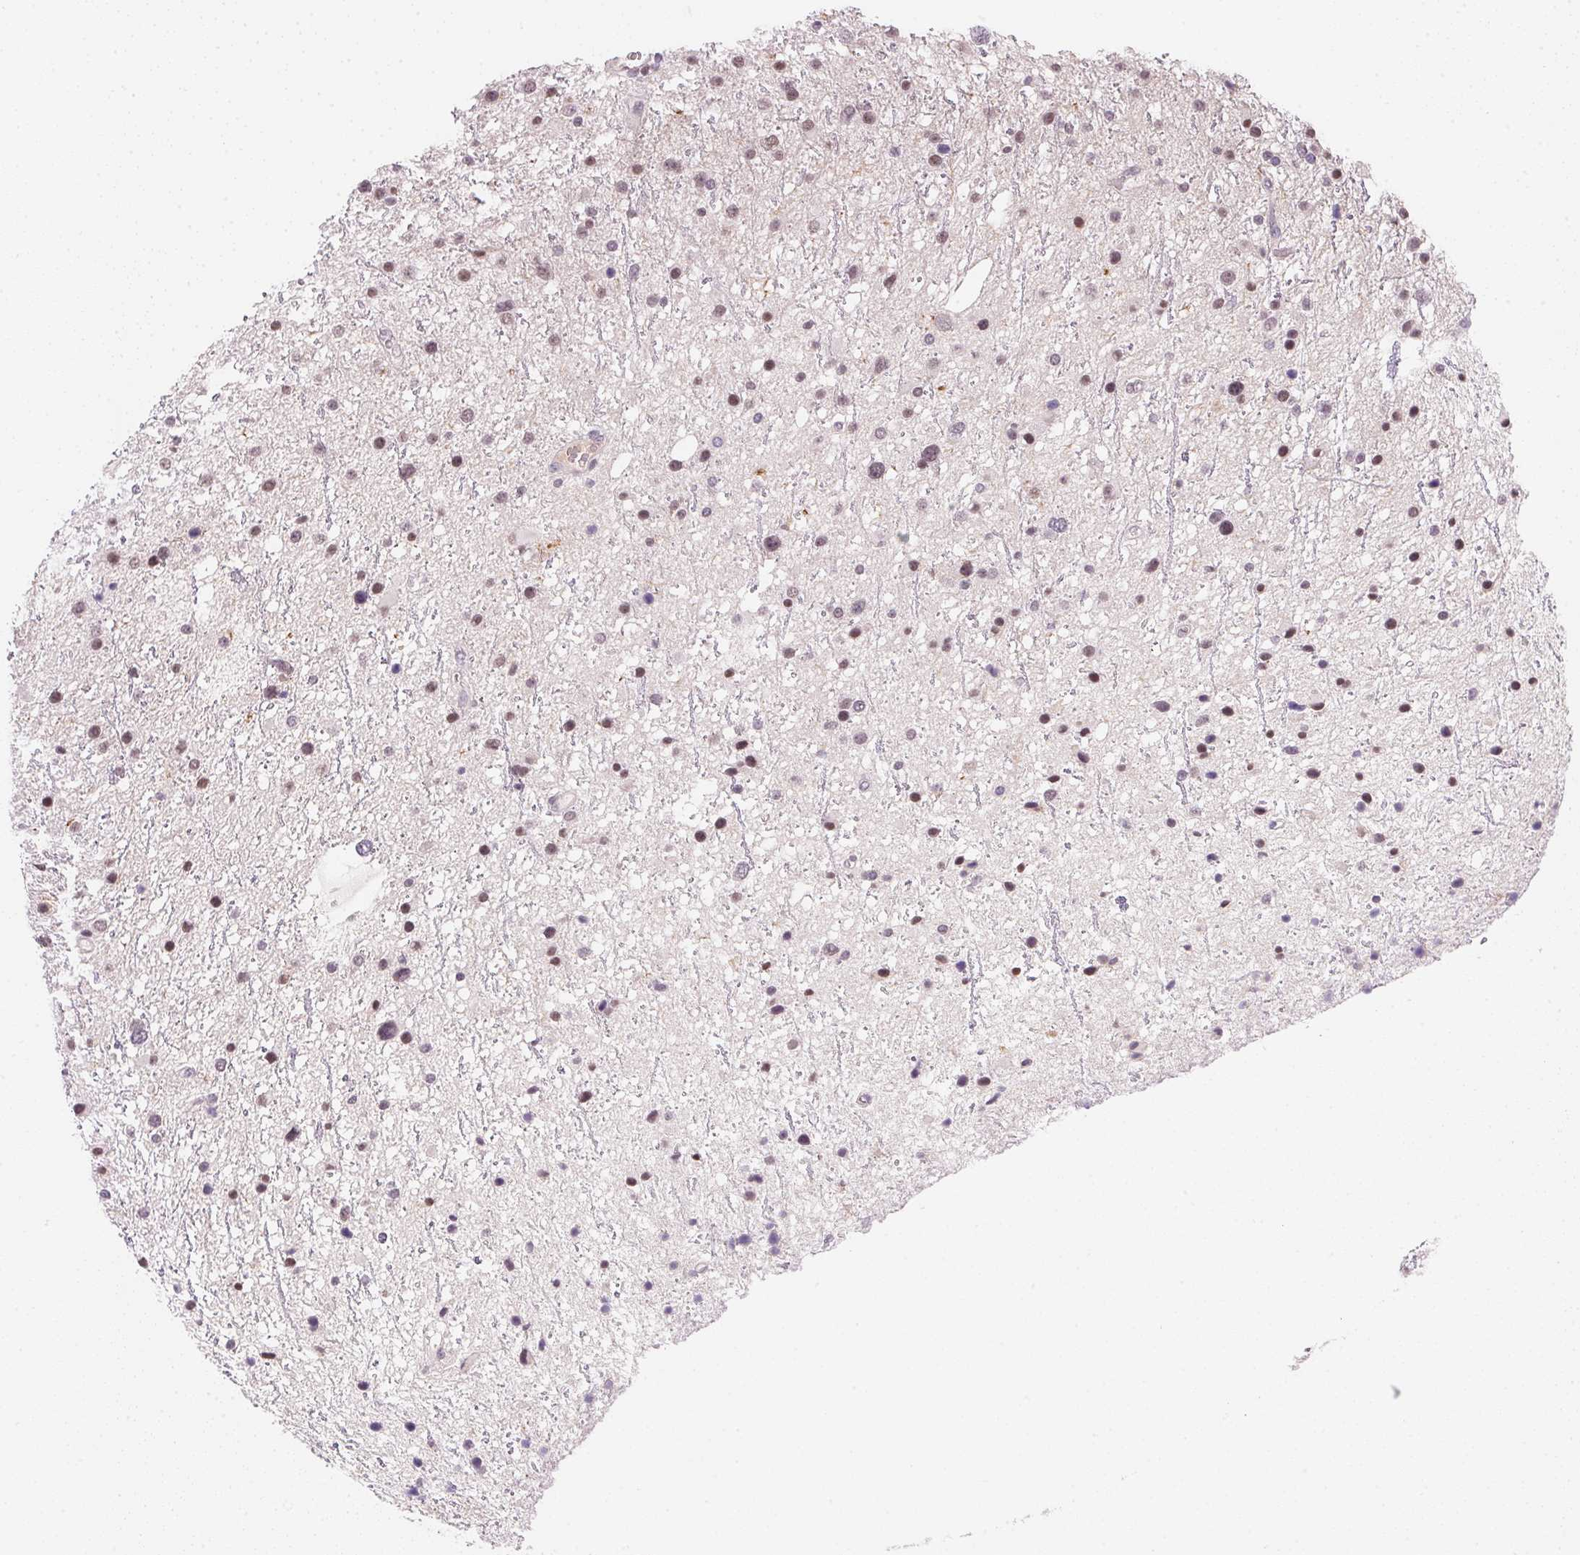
{"staining": {"intensity": "weak", "quantity": "25%-75%", "location": "nuclear"}, "tissue": "glioma", "cell_type": "Tumor cells", "image_type": "cancer", "snomed": [{"axis": "morphology", "description": "Glioma, malignant, Low grade"}, {"axis": "topography", "description": "Brain"}], "caption": "About 25%-75% of tumor cells in human malignant low-grade glioma exhibit weak nuclear protein positivity as visualized by brown immunohistochemical staining.", "gene": "FNDC4", "patient": {"sex": "female", "age": 32}}